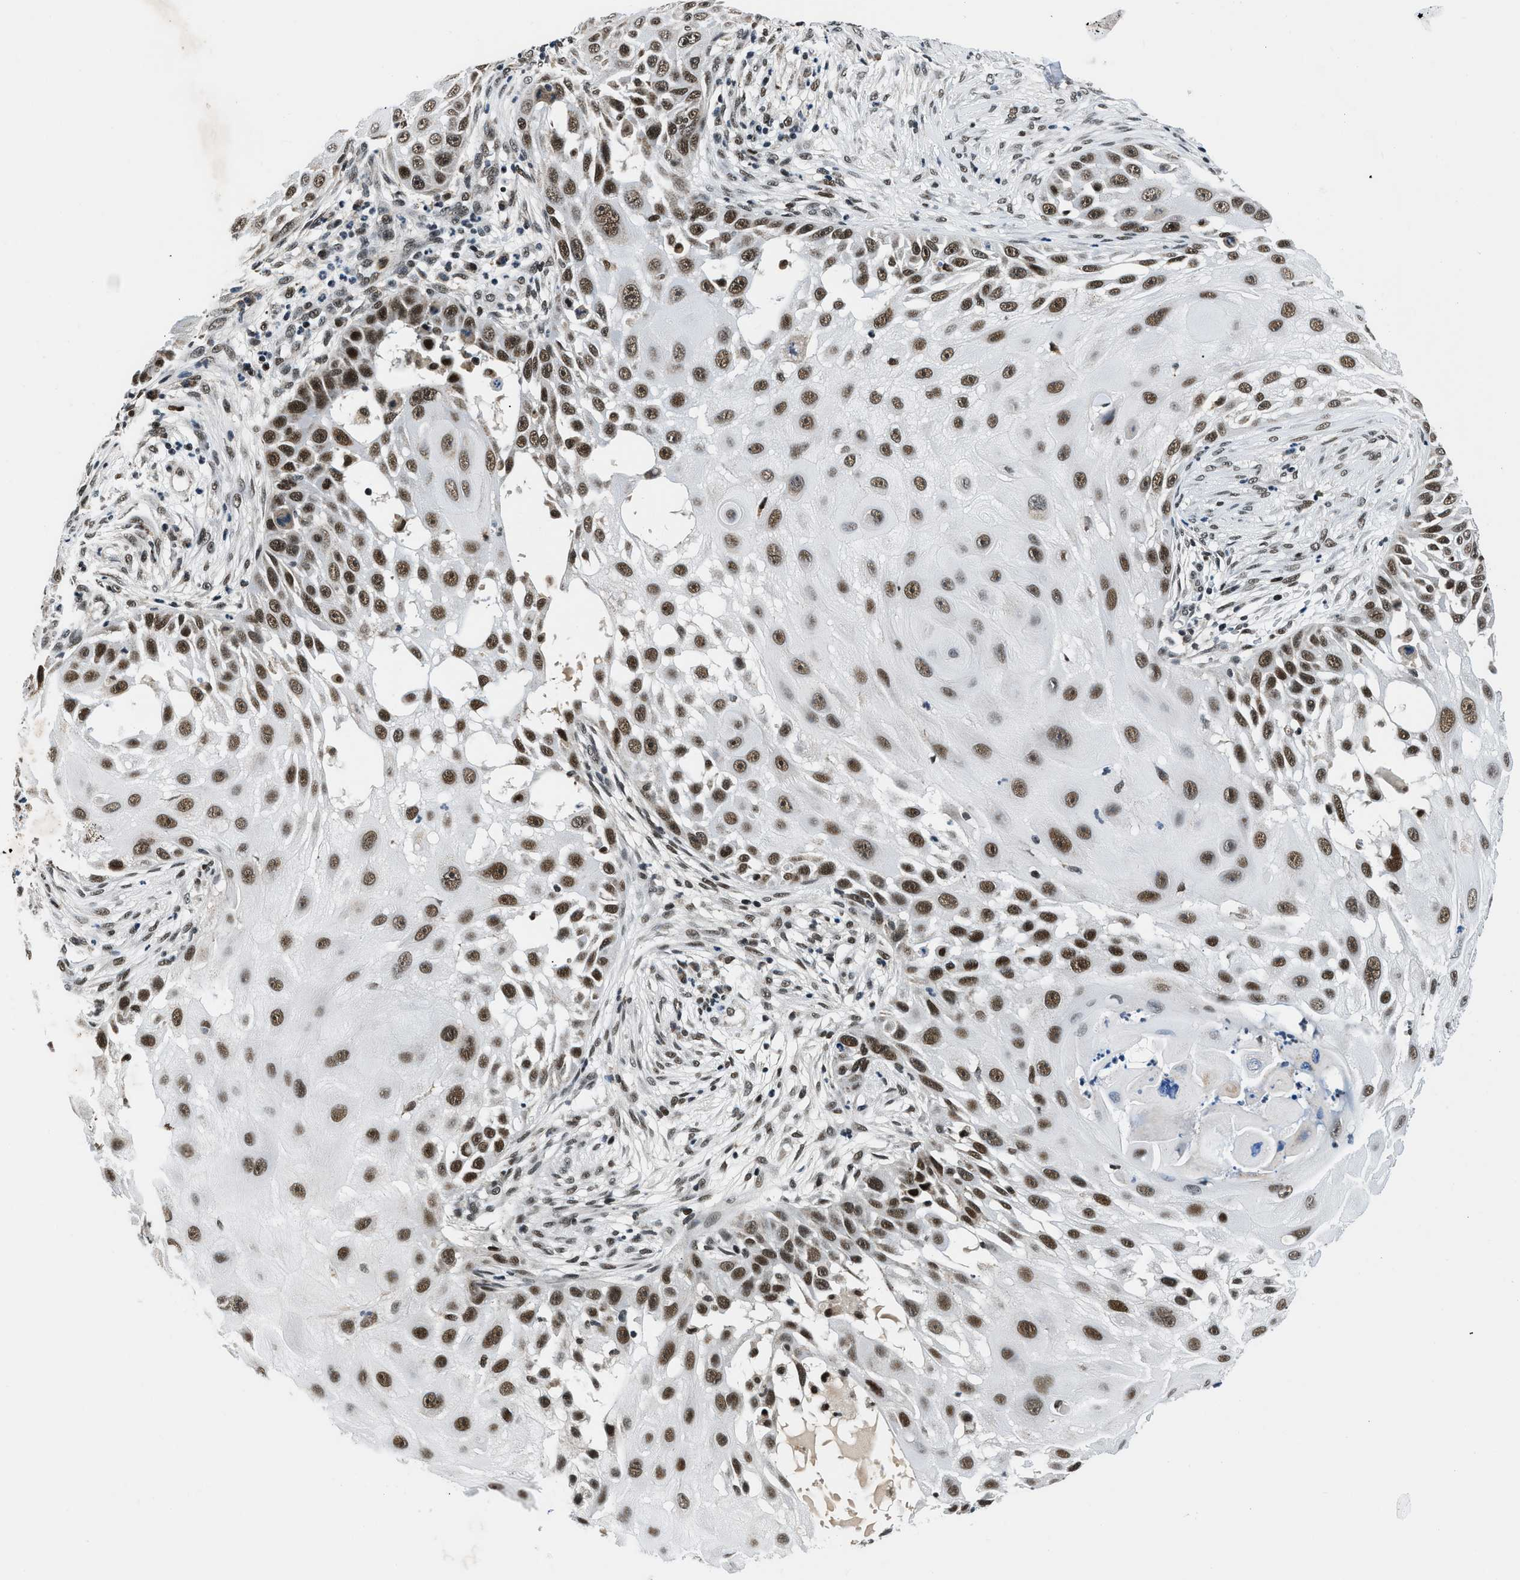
{"staining": {"intensity": "strong", "quantity": ">75%", "location": "nuclear"}, "tissue": "skin cancer", "cell_type": "Tumor cells", "image_type": "cancer", "snomed": [{"axis": "morphology", "description": "Squamous cell carcinoma, NOS"}, {"axis": "topography", "description": "Skin"}], "caption": "IHC image of human skin squamous cell carcinoma stained for a protein (brown), which reveals high levels of strong nuclear positivity in approximately >75% of tumor cells.", "gene": "KDM3B", "patient": {"sex": "female", "age": 44}}